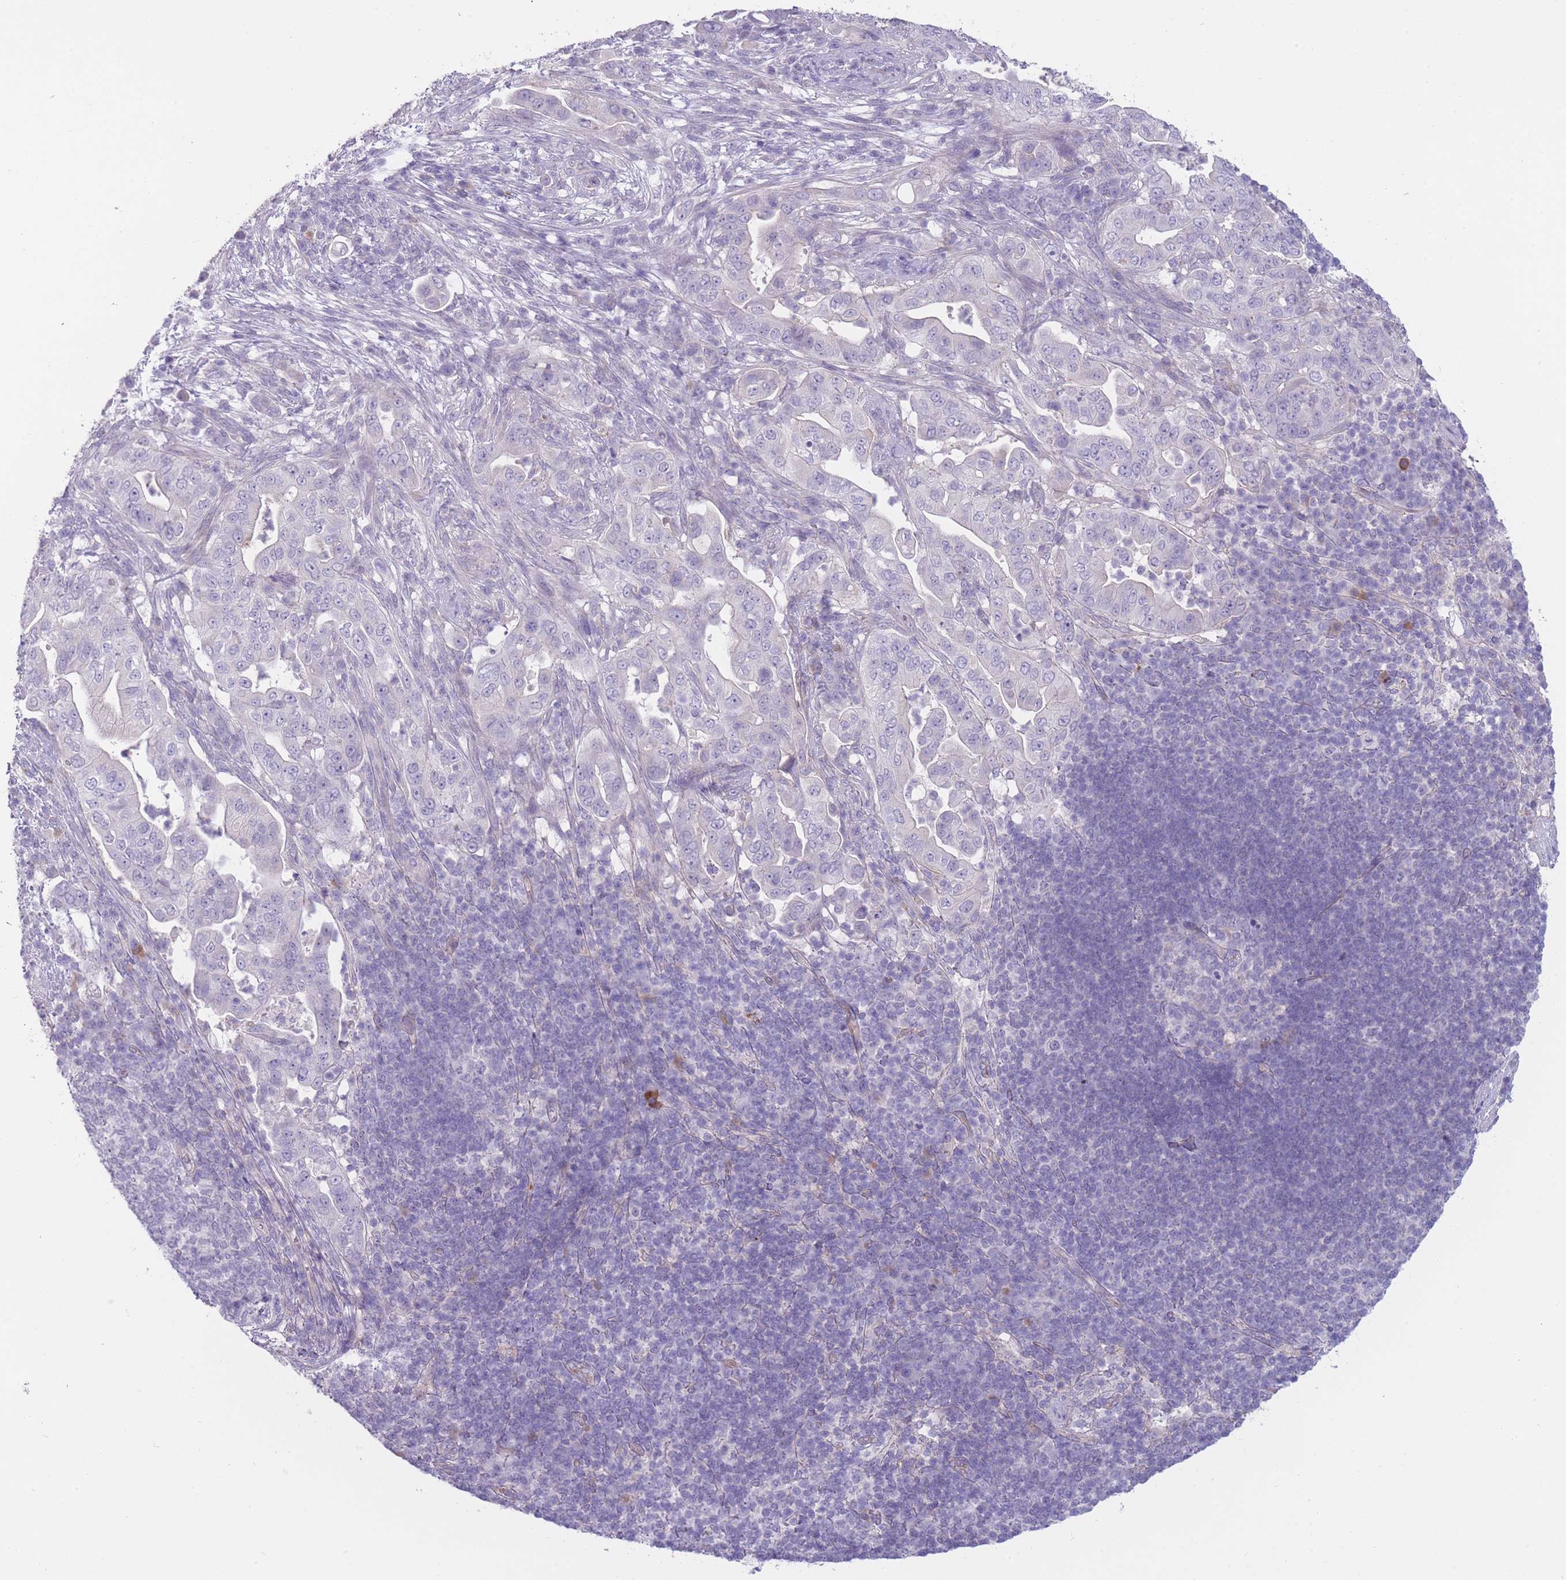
{"staining": {"intensity": "negative", "quantity": "none", "location": "none"}, "tissue": "pancreatic cancer", "cell_type": "Tumor cells", "image_type": "cancer", "snomed": [{"axis": "morphology", "description": "Adenocarcinoma, NOS"}, {"axis": "topography", "description": "Pancreas"}], "caption": "This photomicrograph is of pancreatic adenocarcinoma stained with immunohistochemistry (IHC) to label a protein in brown with the nuclei are counter-stained blue. There is no expression in tumor cells.", "gene": "DCANP1", "patient": {"sex": "female", "age": 63}}